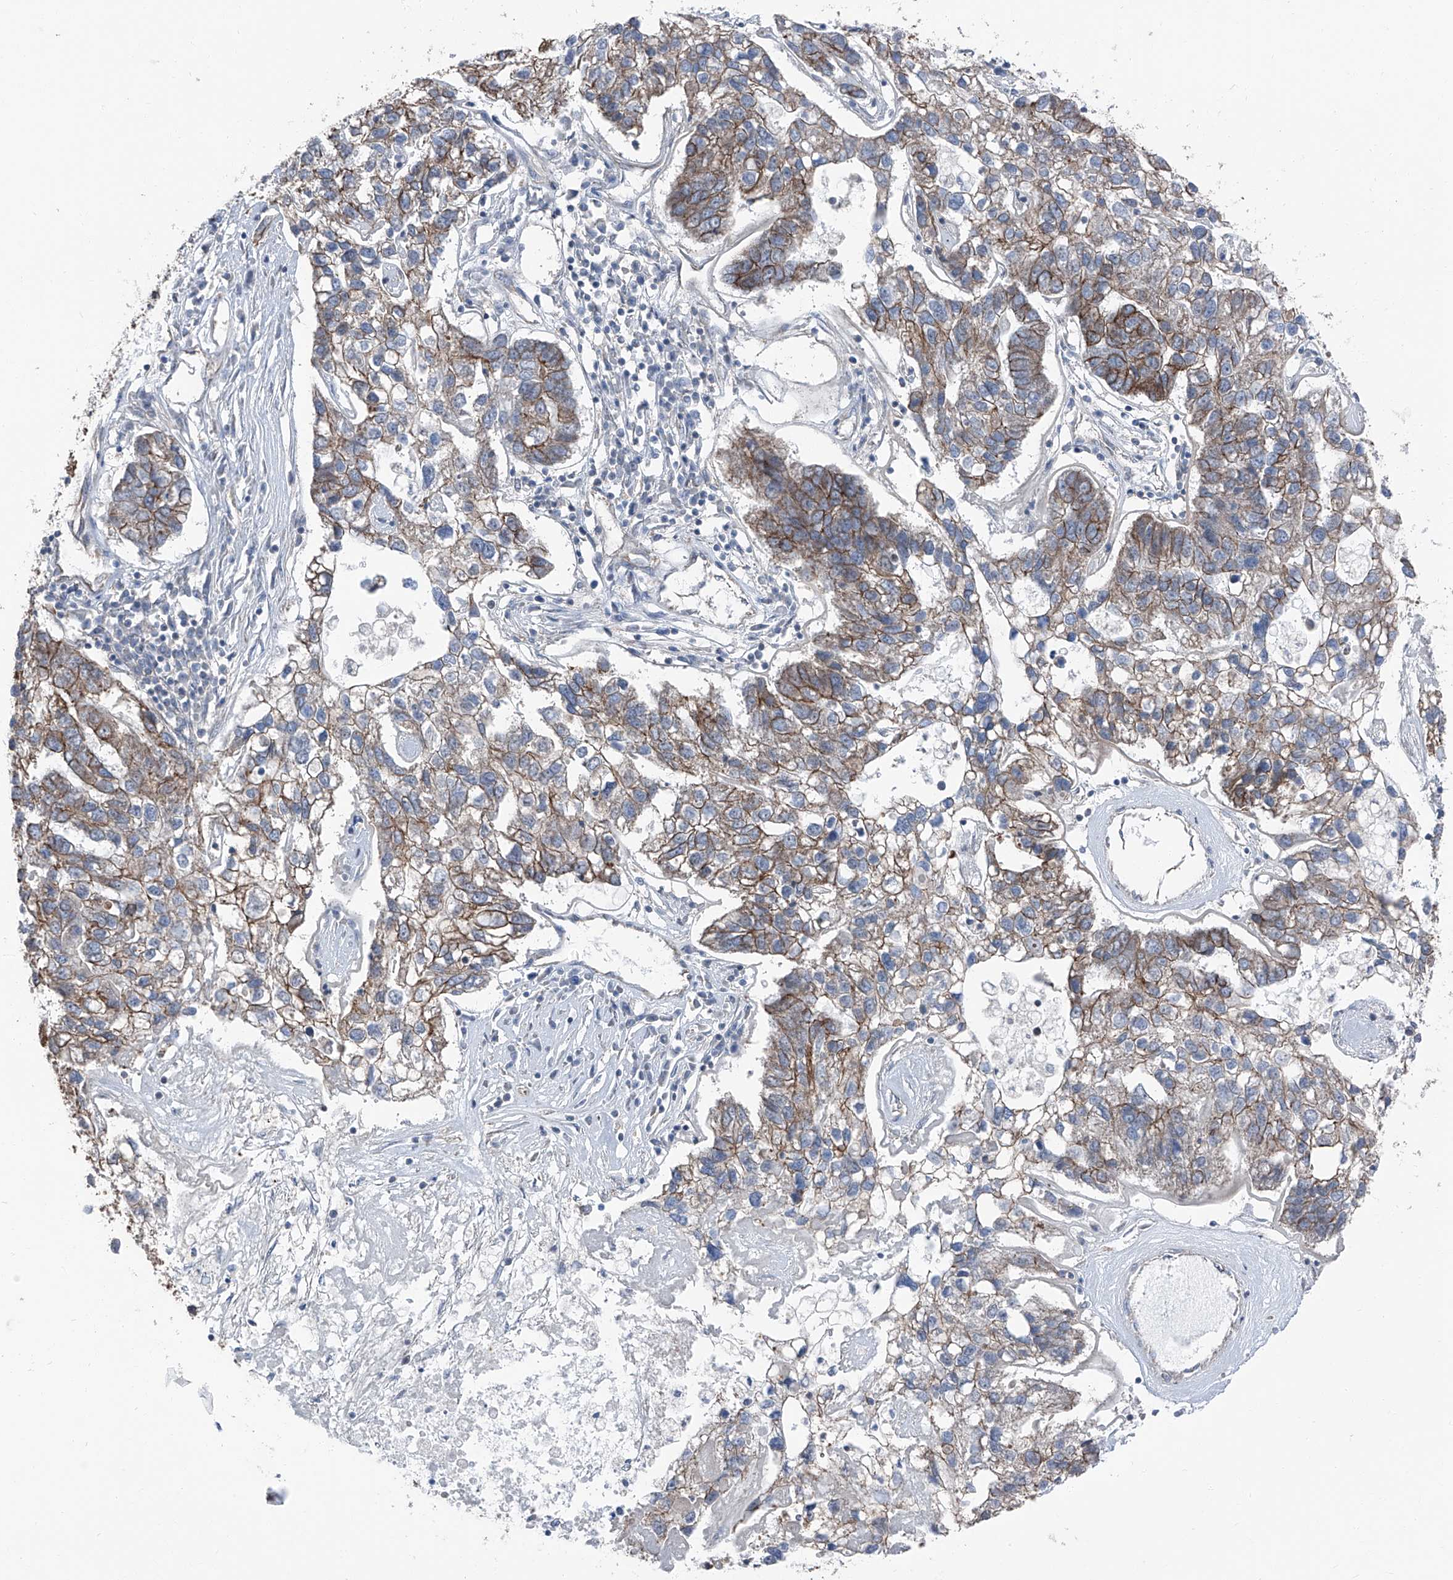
{"staining": {"intensity": "moderate", "quantity": ">75%", "location": "cytoplasmic/membranous"}, "tissue": "pancreatic cancer", "cell_type": "Tumor cells", "image_type": "cancer", "snomed": [{"axis": "morphology", "description": "Adenocarcinoma, NOS"}, {"axis": "topography", "description": "Pancreas"}], "caption": "IHC image of human pancreatic adenocarcinoma stained for a protein (brown), which shows medium levels of moderate cytoplasmic/membranous expression in about >75% of tumor cells.", "gene": "GPR142", "patient": {"sex": "female", "age": 61}}